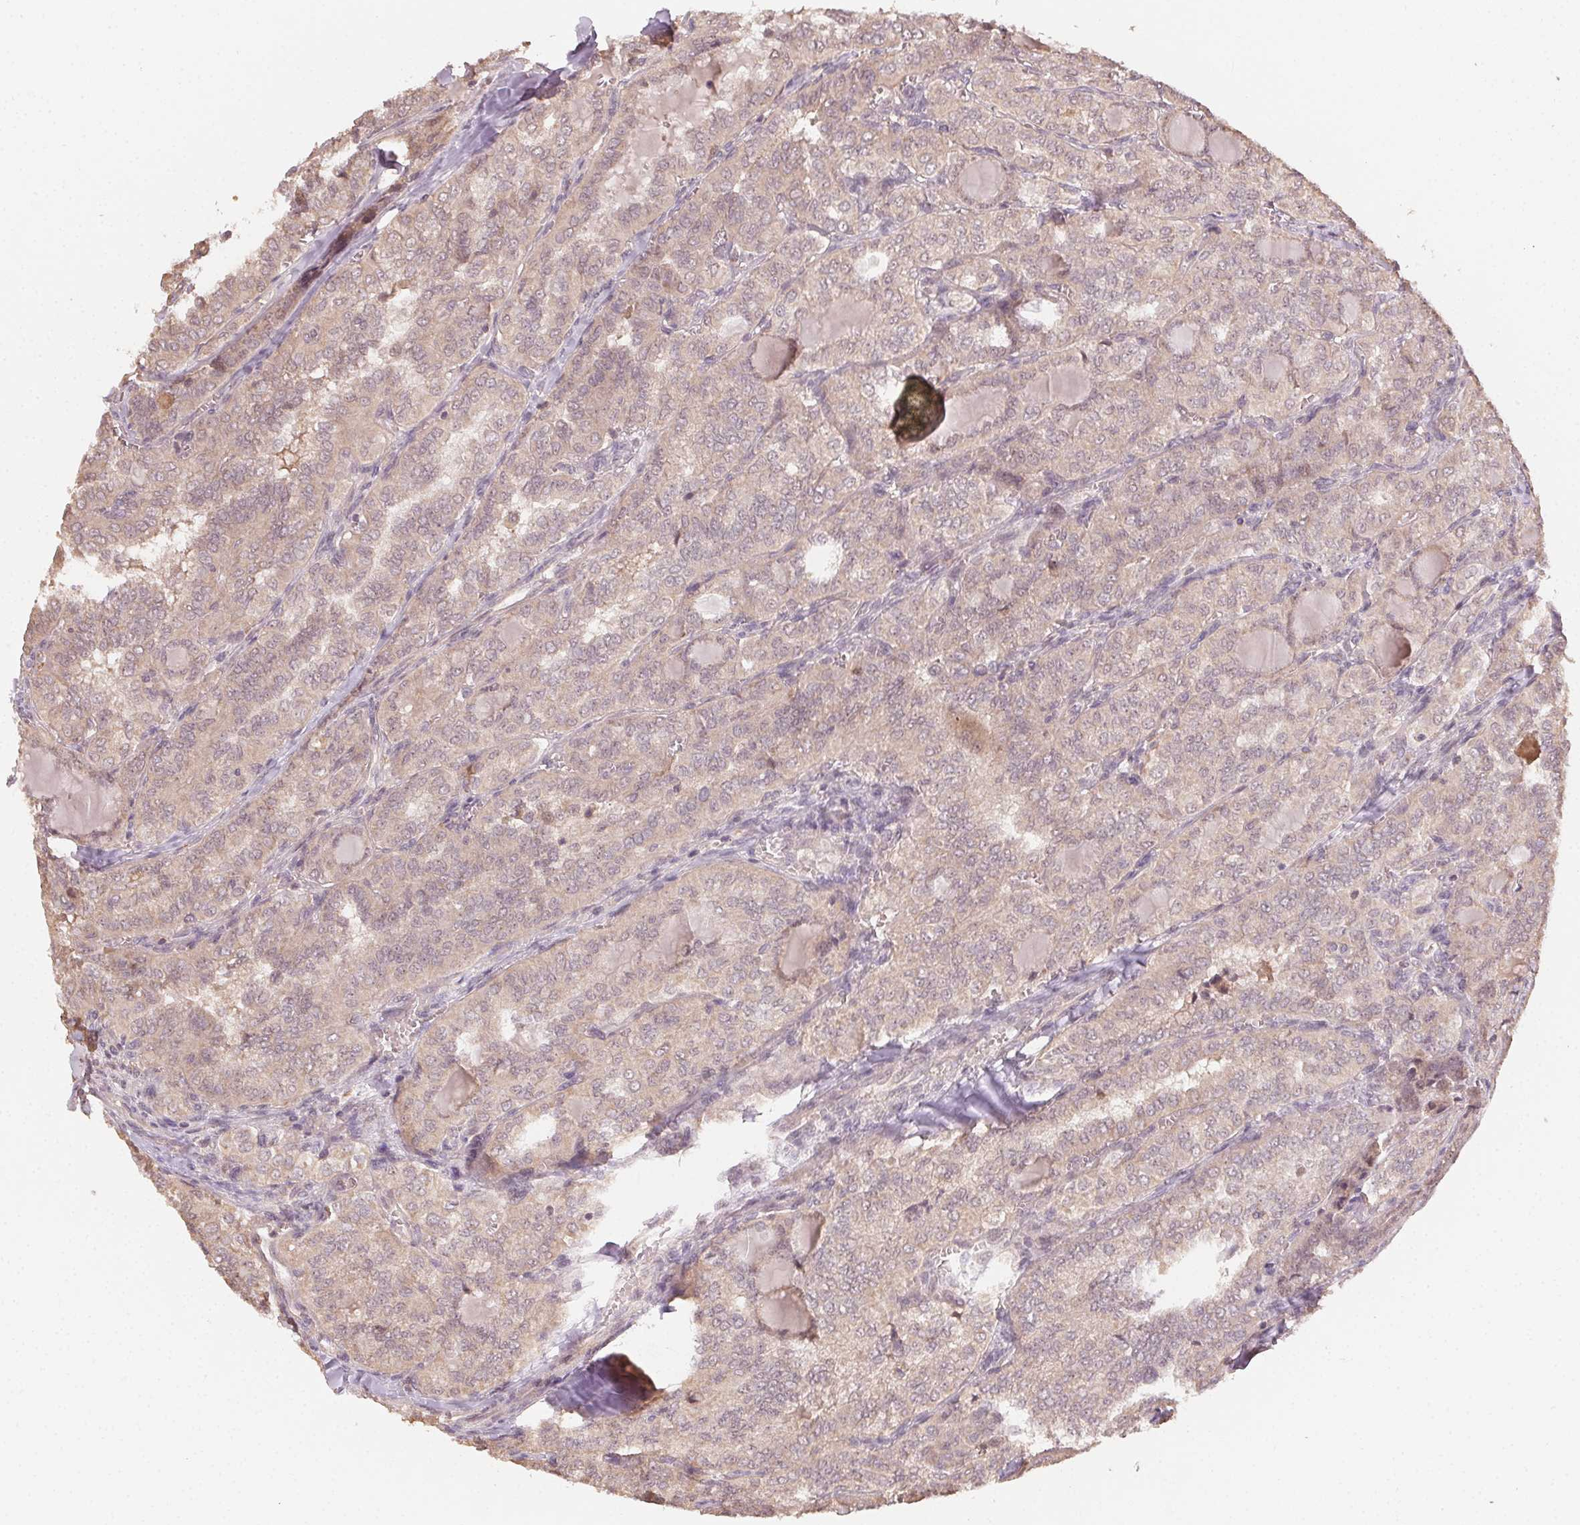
{"staining": {"intensity": "weak", "quantity": ">75%", "location": "cytoplasmic/membranous"}, "tissue": "thyroid cancer", "cell_type": "Tumor cells", "image_type": "cancer", "snomed": [{"axis": "morphology", "description": "Papillary adenocarcinoma, NOS"}, {"axis": "topography", "description": "Thyroid gland"}], "caption": "Tumor cells exhibit low levels of weak cytoplasmic/membranous expression in approximately >75% of cells in human thyroid papillary adenocarcinoma.", "gene": "WBP2", "patient": {"sex": "female", "age": 41}}